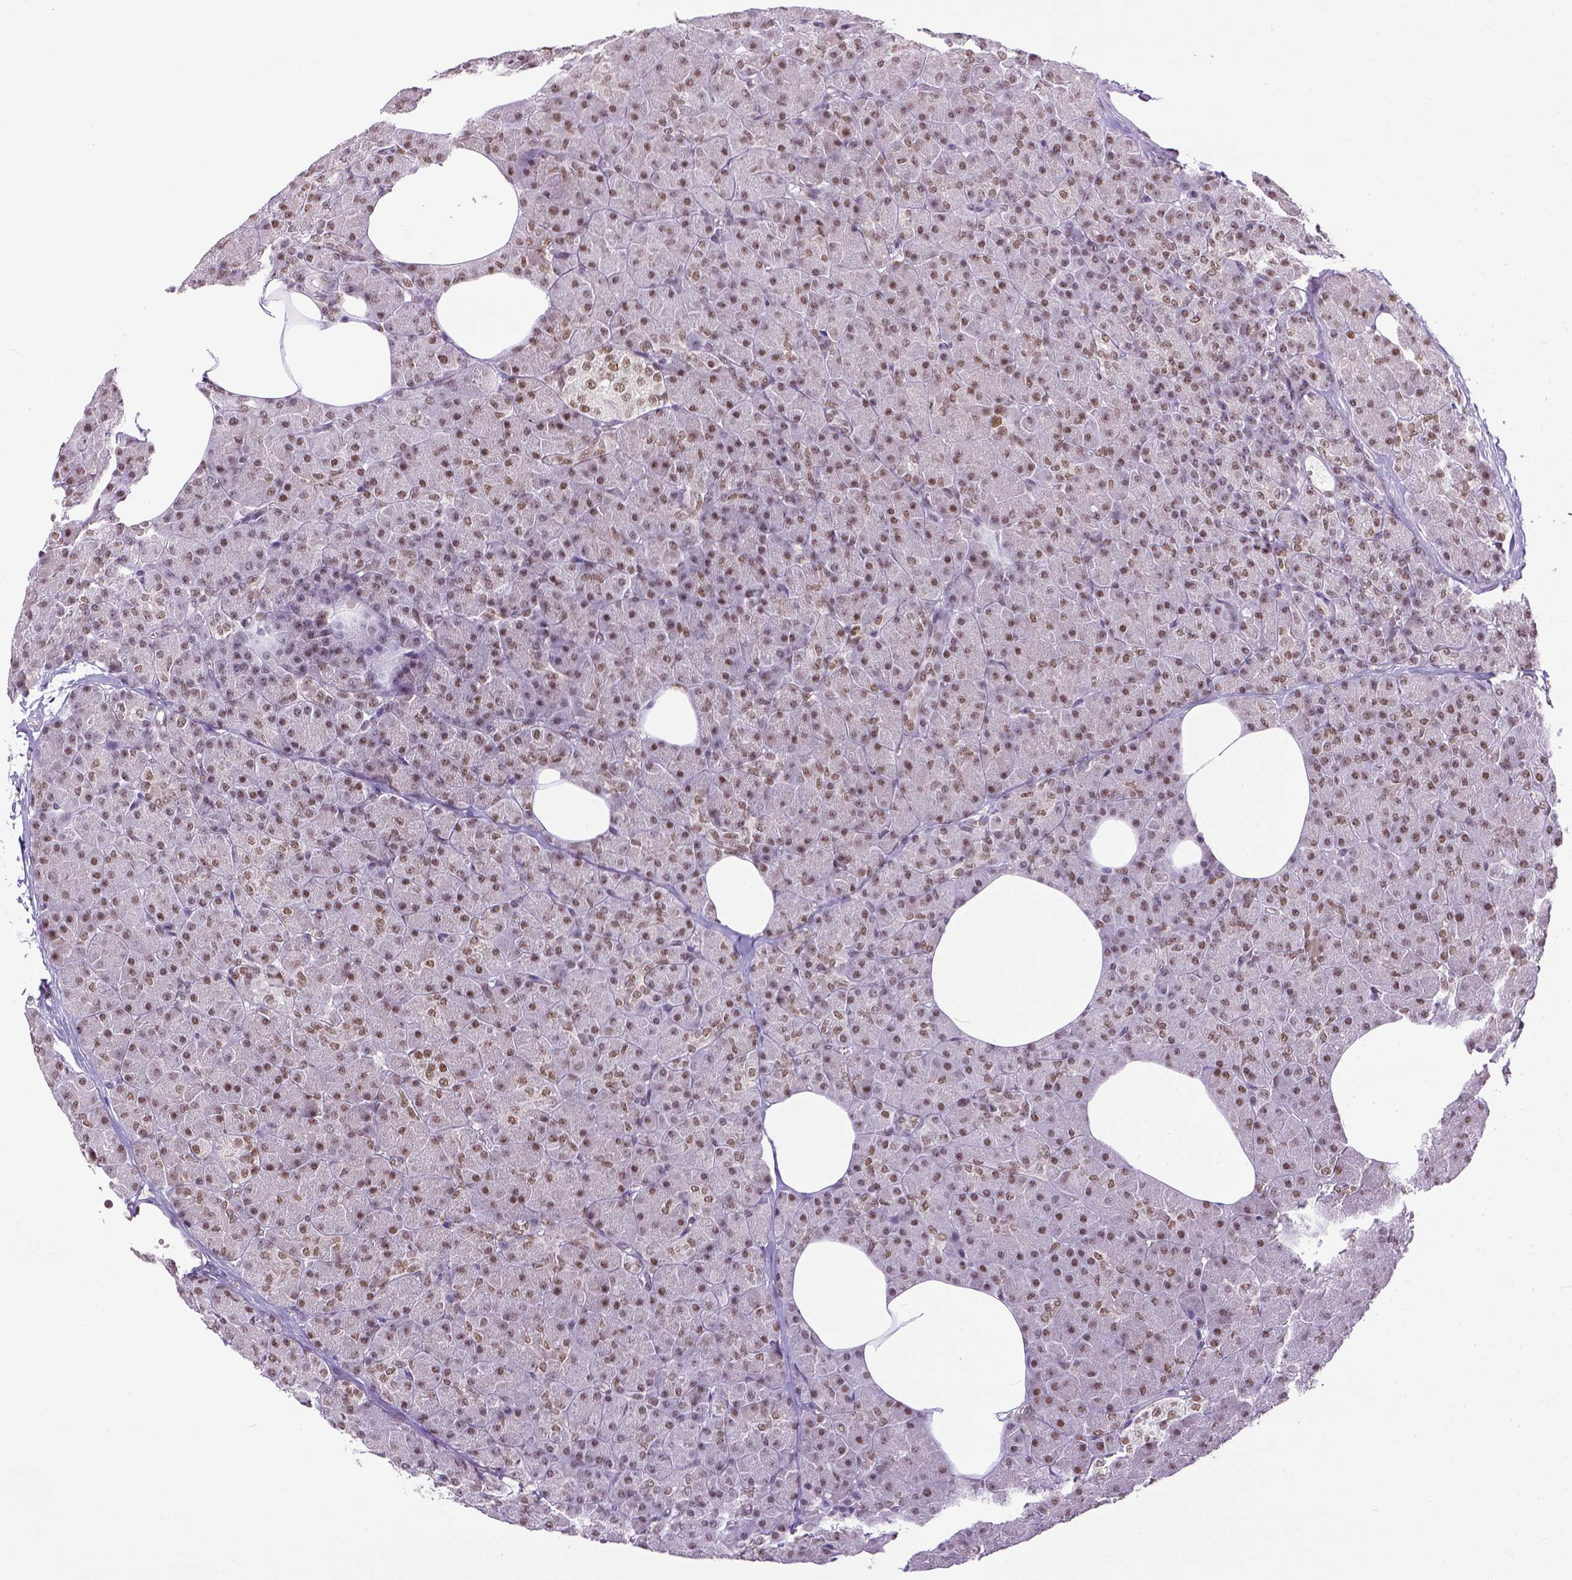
{"staining": {"intensity": "moderate", "quantity": ">75%", "location": "nuclear"}, "tissue": "pancreas", "cell_type": "Exocrine glandular cells", "image_type": "normal", "snomed": [{"axis": "morphology", "description": "Normal tissue, NOS"}, {"axis": "topography", "description": "Pancreas"}], "caption": "Pancreas stained with immunohistochemistry (IHC) displays moderate nuclear expression in about >75% of exocrine glandular cells.", "gene": "ERCC1", "patient": {"sex": "female", "age": 45}}